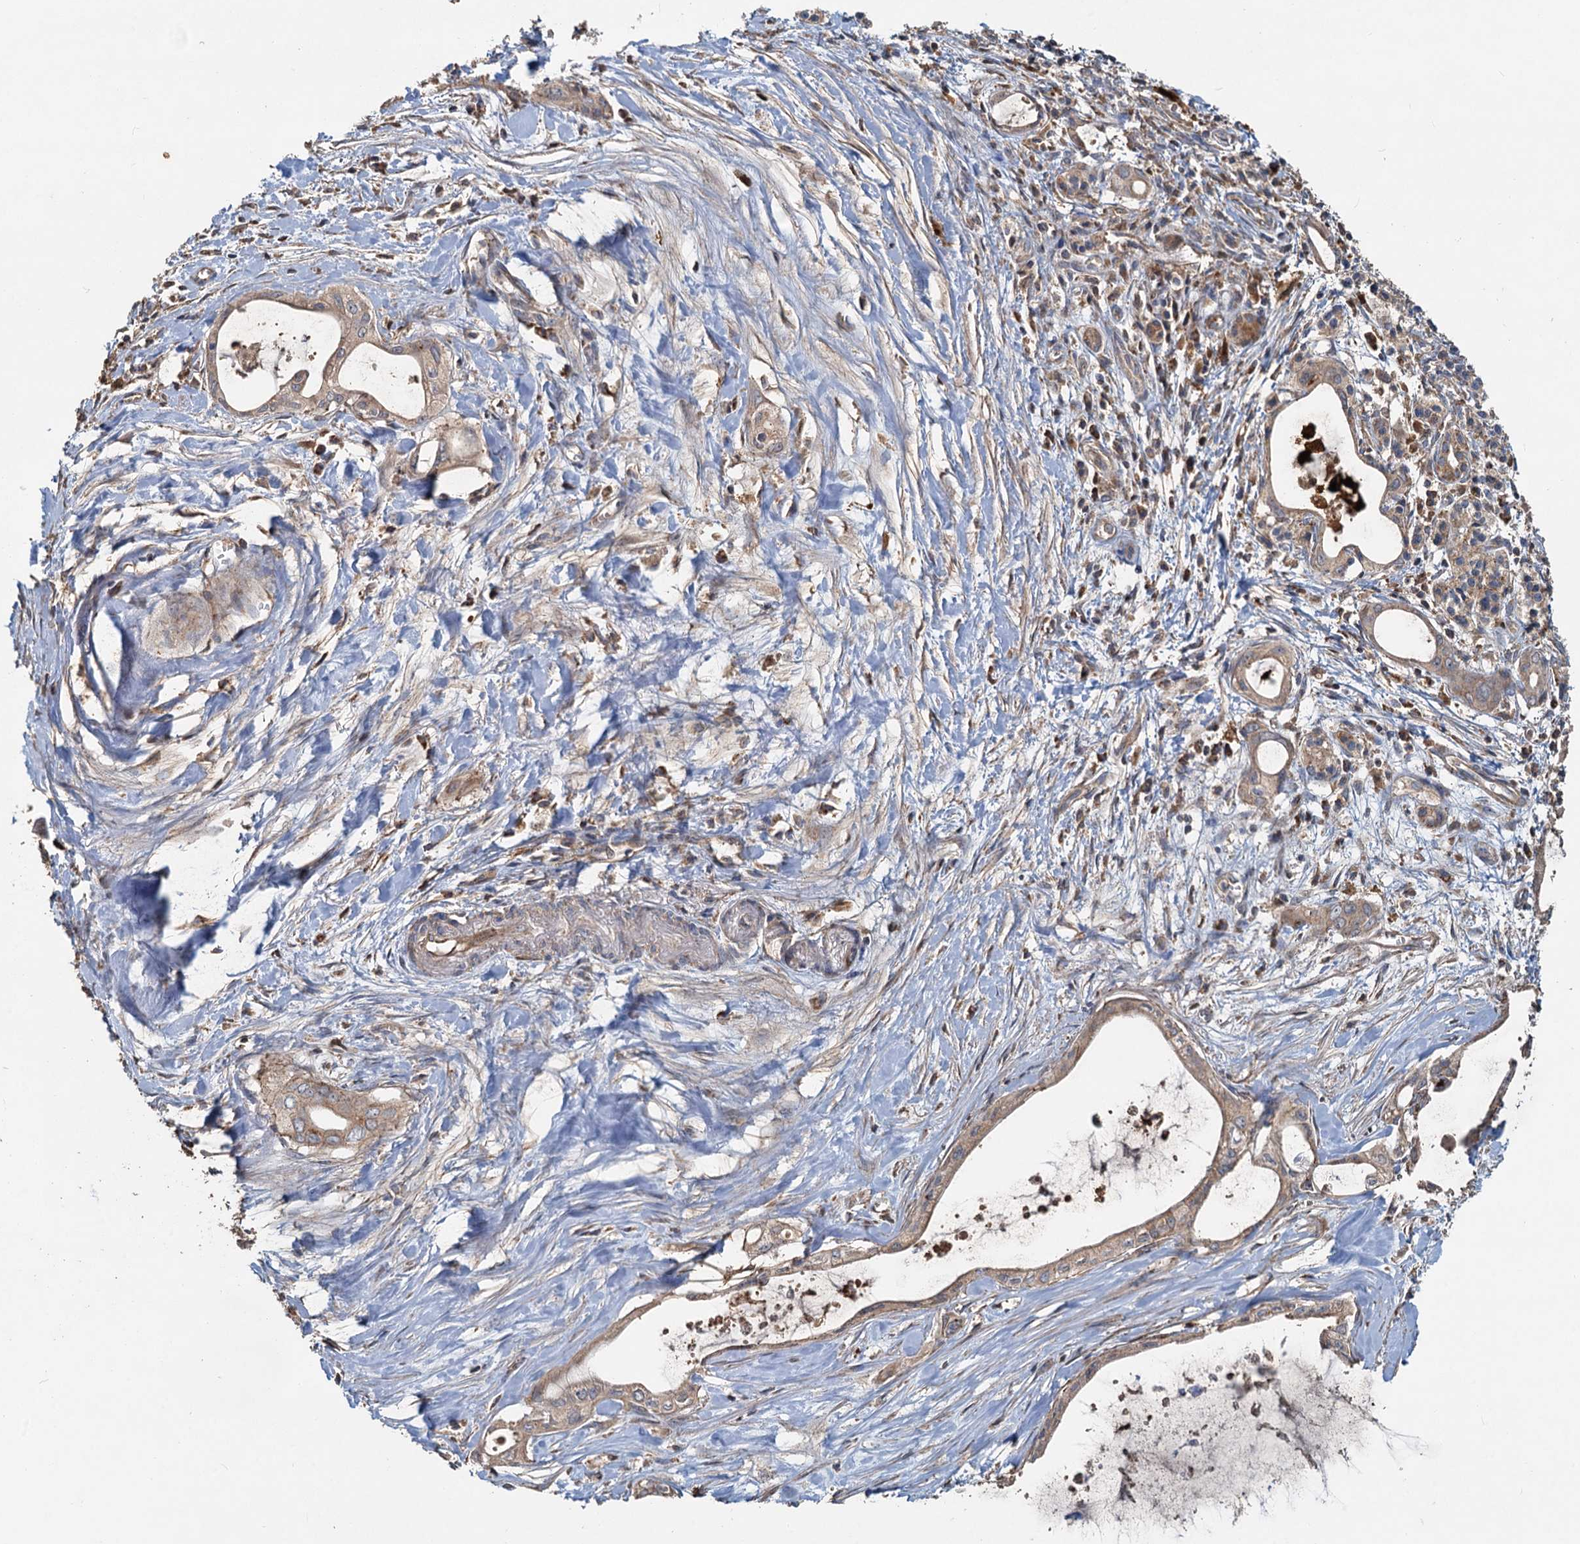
{"staining": {"intensity": "weak", "quantity": ">75%", "location": "cytoplasmic/membranous"}, "tissue": "pancreatic cancer", "cell_type": "Tumor cells", "image_type": "cancer", "snomed": [{"axis": "morphology", "description": "Adenocarcinoma, NOS"}, {"axis": "topography", "description": "Pancreas"}], "caption": "Pancreatic cancer (adenocarcinoma) stained with DAB immunohistochemistry exhibits low levels of weak cytoplasmic/membranous positivity in about >75% of tumor cells.", "gene": "SDS", "patient": {"sex": "male", "age": 72}}